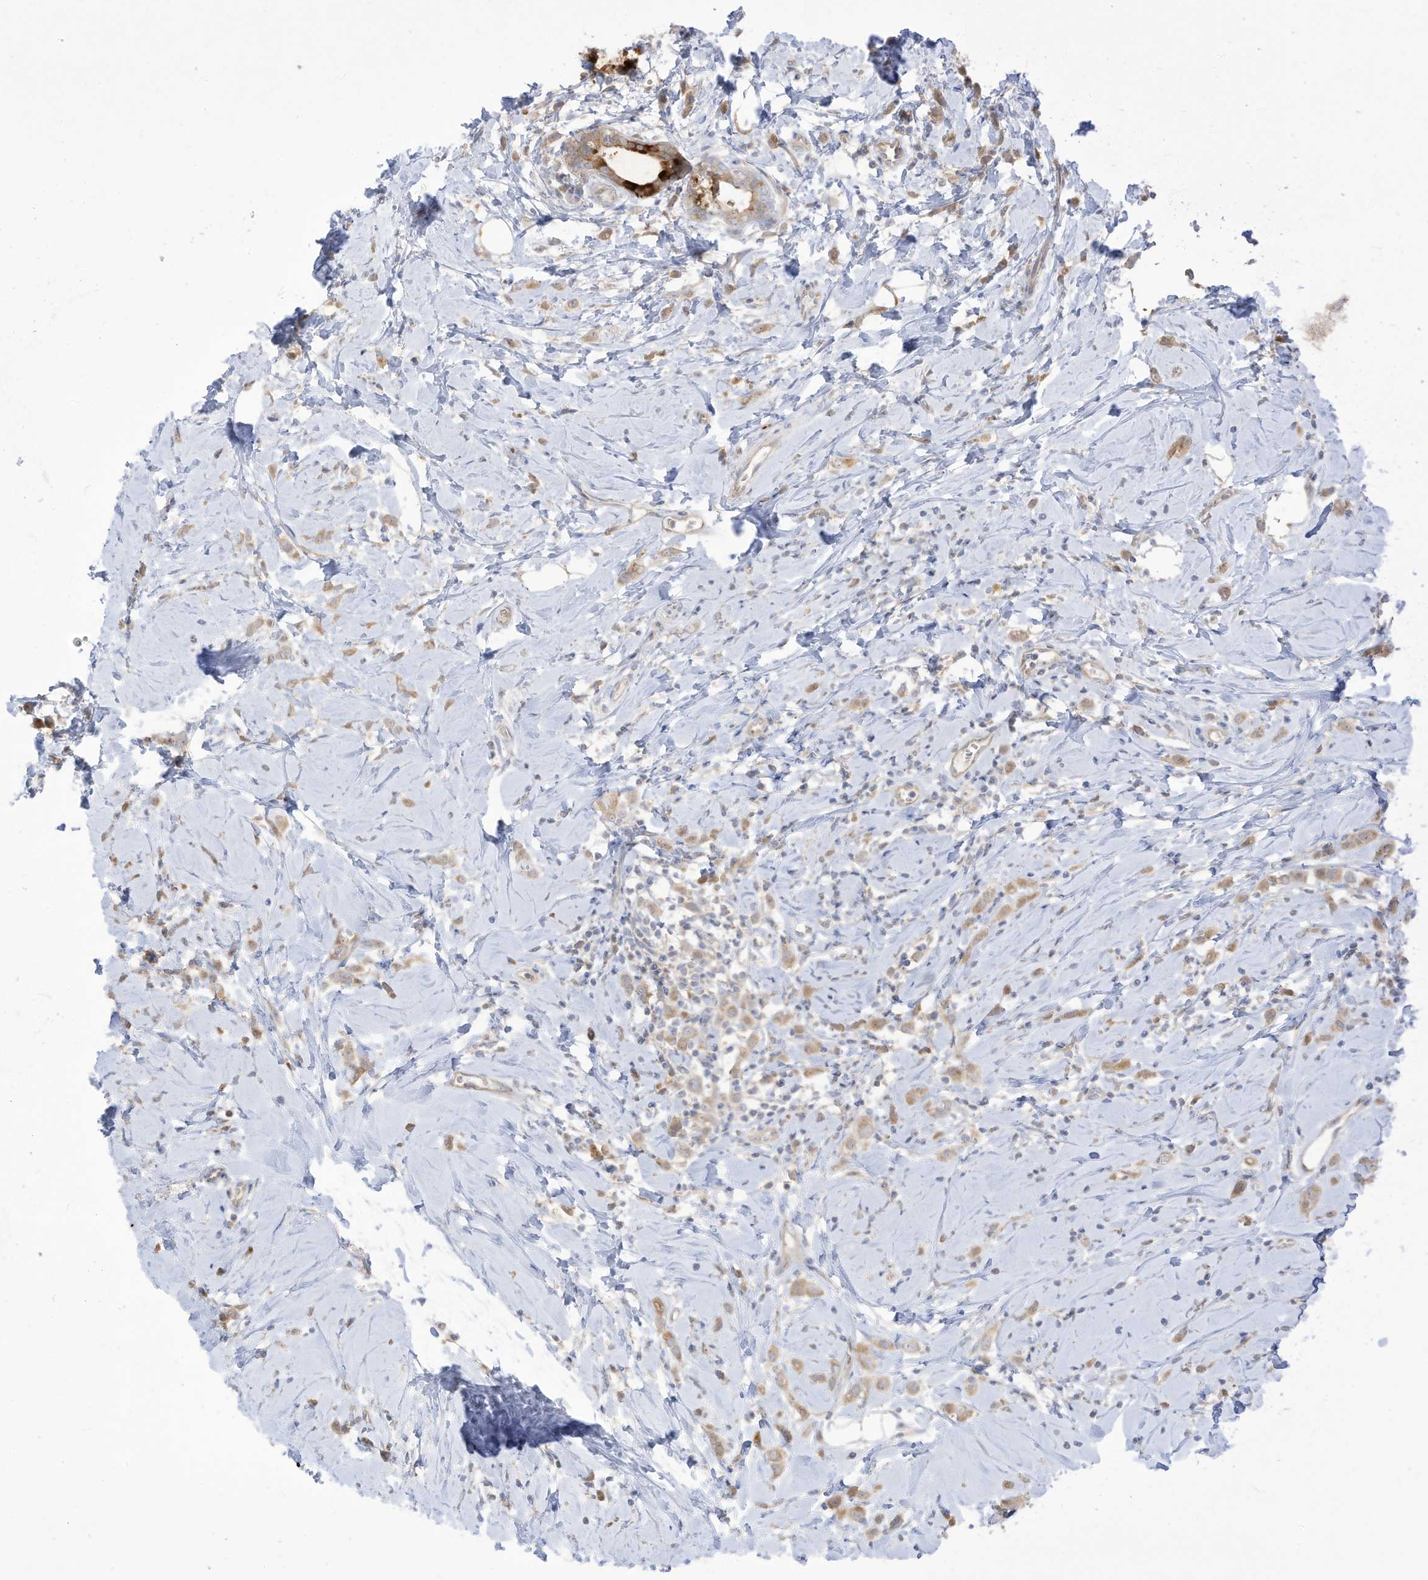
{"staining": {"intensity": "weak", "quantity": ">75%", "location": "cytoplasmic/membranous"}, "tissue": "breast cancer", "cell_type": "Tumor cells", "image_type": "cancer", "snomed": [{"axis": "morphology", "description": "Lobular carcinoma"}, {"axis": "topography", "description": "Breast"}], "caption": "Protein expression analysis of lobular carcinoma (breast) shows weak cytoplasmic/membranous positivity in approximately >75% of tumor cells.", "gene": "LRRN2", "patient": {"sex": "female", "age": 47}}